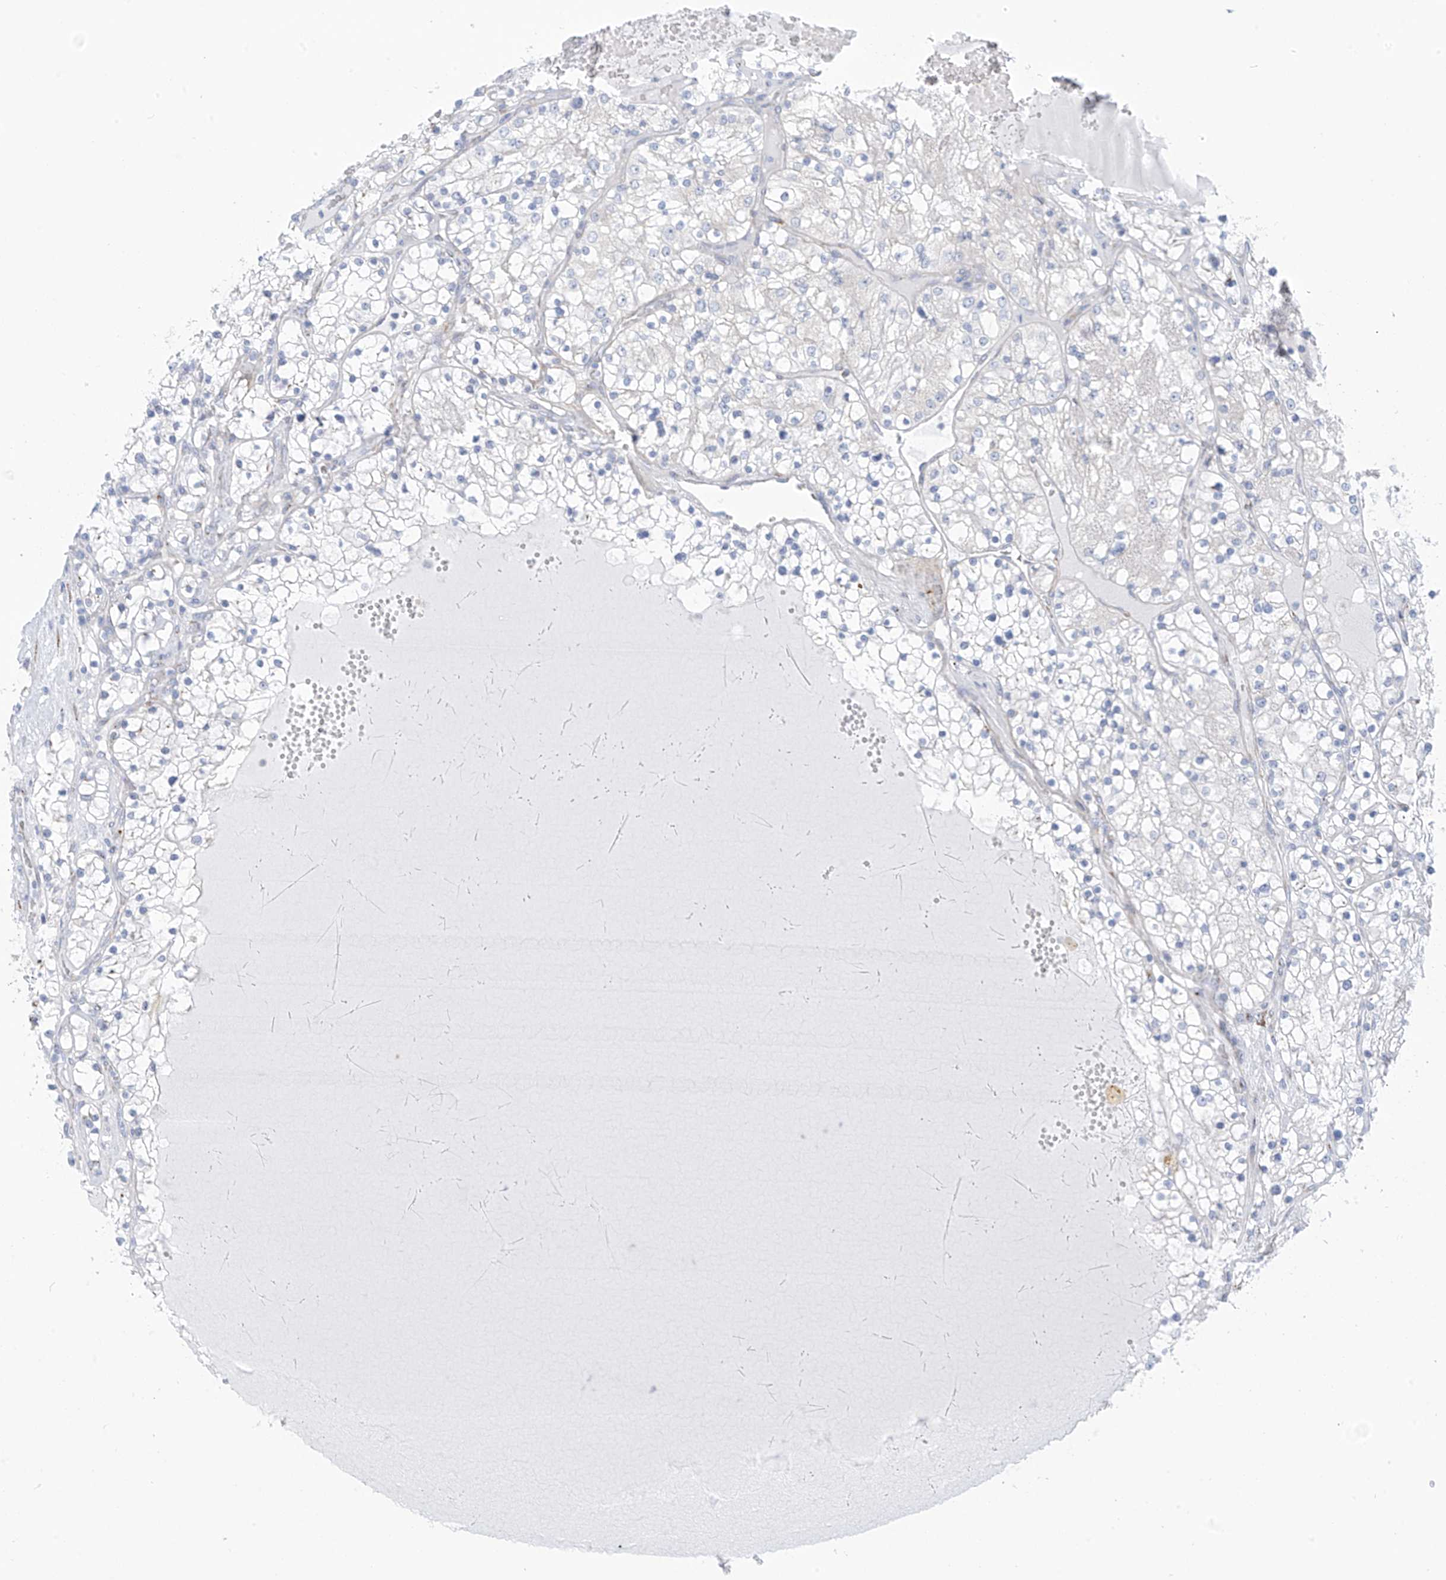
{"staining": {"intensity": "negative", "quantity": "none", "location": "none"}, "tissue": "renal cancer", "cell_type": "Tumor cells", "image_type": "cancer", "snomed": [{"axis": "morphology", "description": "Normal tissue, NOS"}, {"axis": "morphology", "description": "Adenocarcinoma, NOS"}, {"axis": "topography", "description": "Kidney"}], "caption": "Histopathology image shows no protein expression in tumor cells of renal cancer (adenocarcinoma) tissue.", "gene": "TRMT2B", "patient": {"sex": "male", "age": 68}}